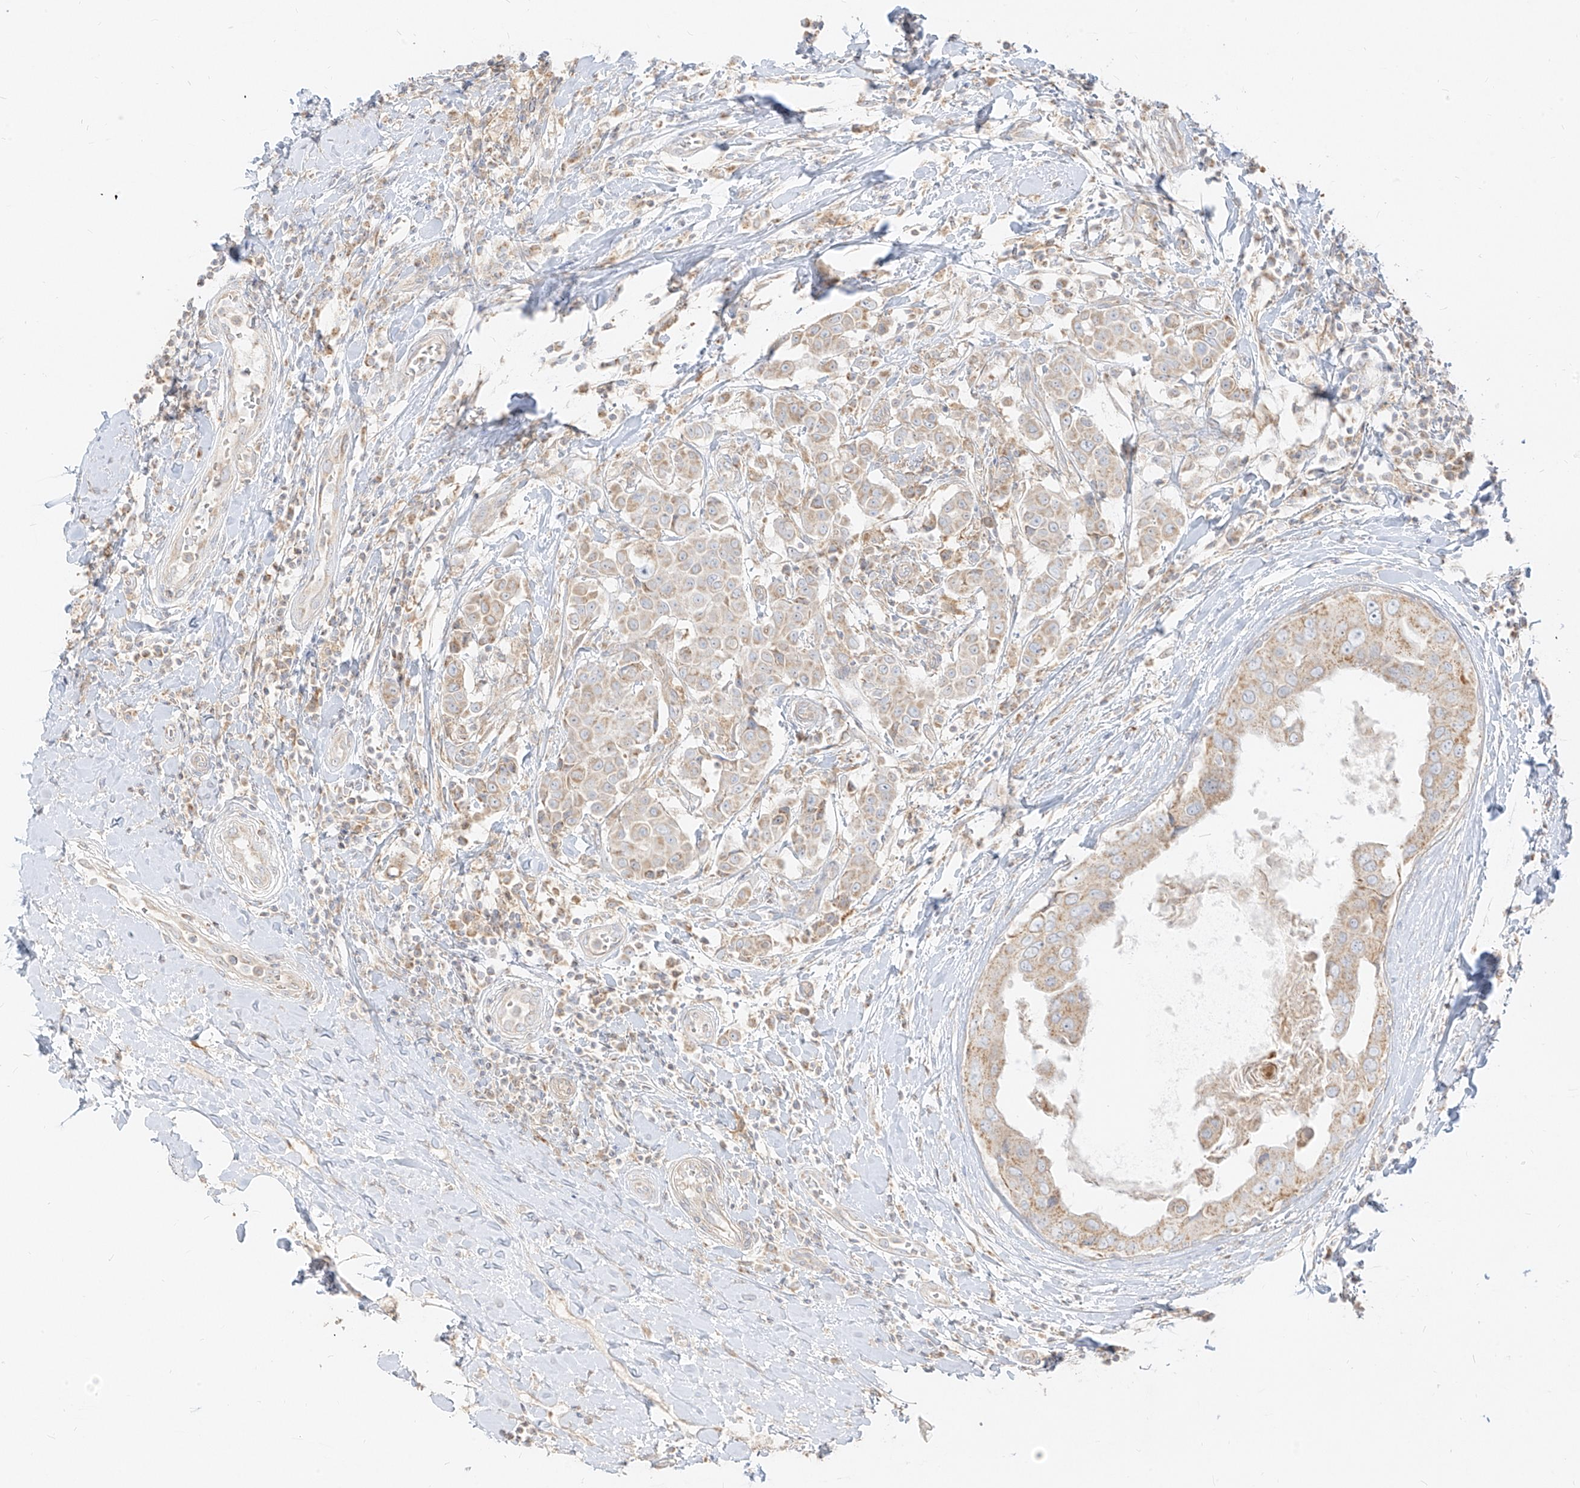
{"staining": {"intensity": "weak", "quantity": "25%-75%", "location": "cytoplasmic/membranous"}, "tissue": "breast cancer", "cell_type": "Tumor cells", "image_type": "cancer", "snomed": [{"axis": "morphology", "description": "Duct carcinoma"}, {"axis": "topography", "description": "Breast"}], "caption": "Breast cancer stained with DAB immunohistochemistry shows low levels of weak cytoplasmic/membranous positivity in approximately 25%-75% of tumor cells.", "gene": "ZIM3", "patient": {"sex": "female", "age": 27}}